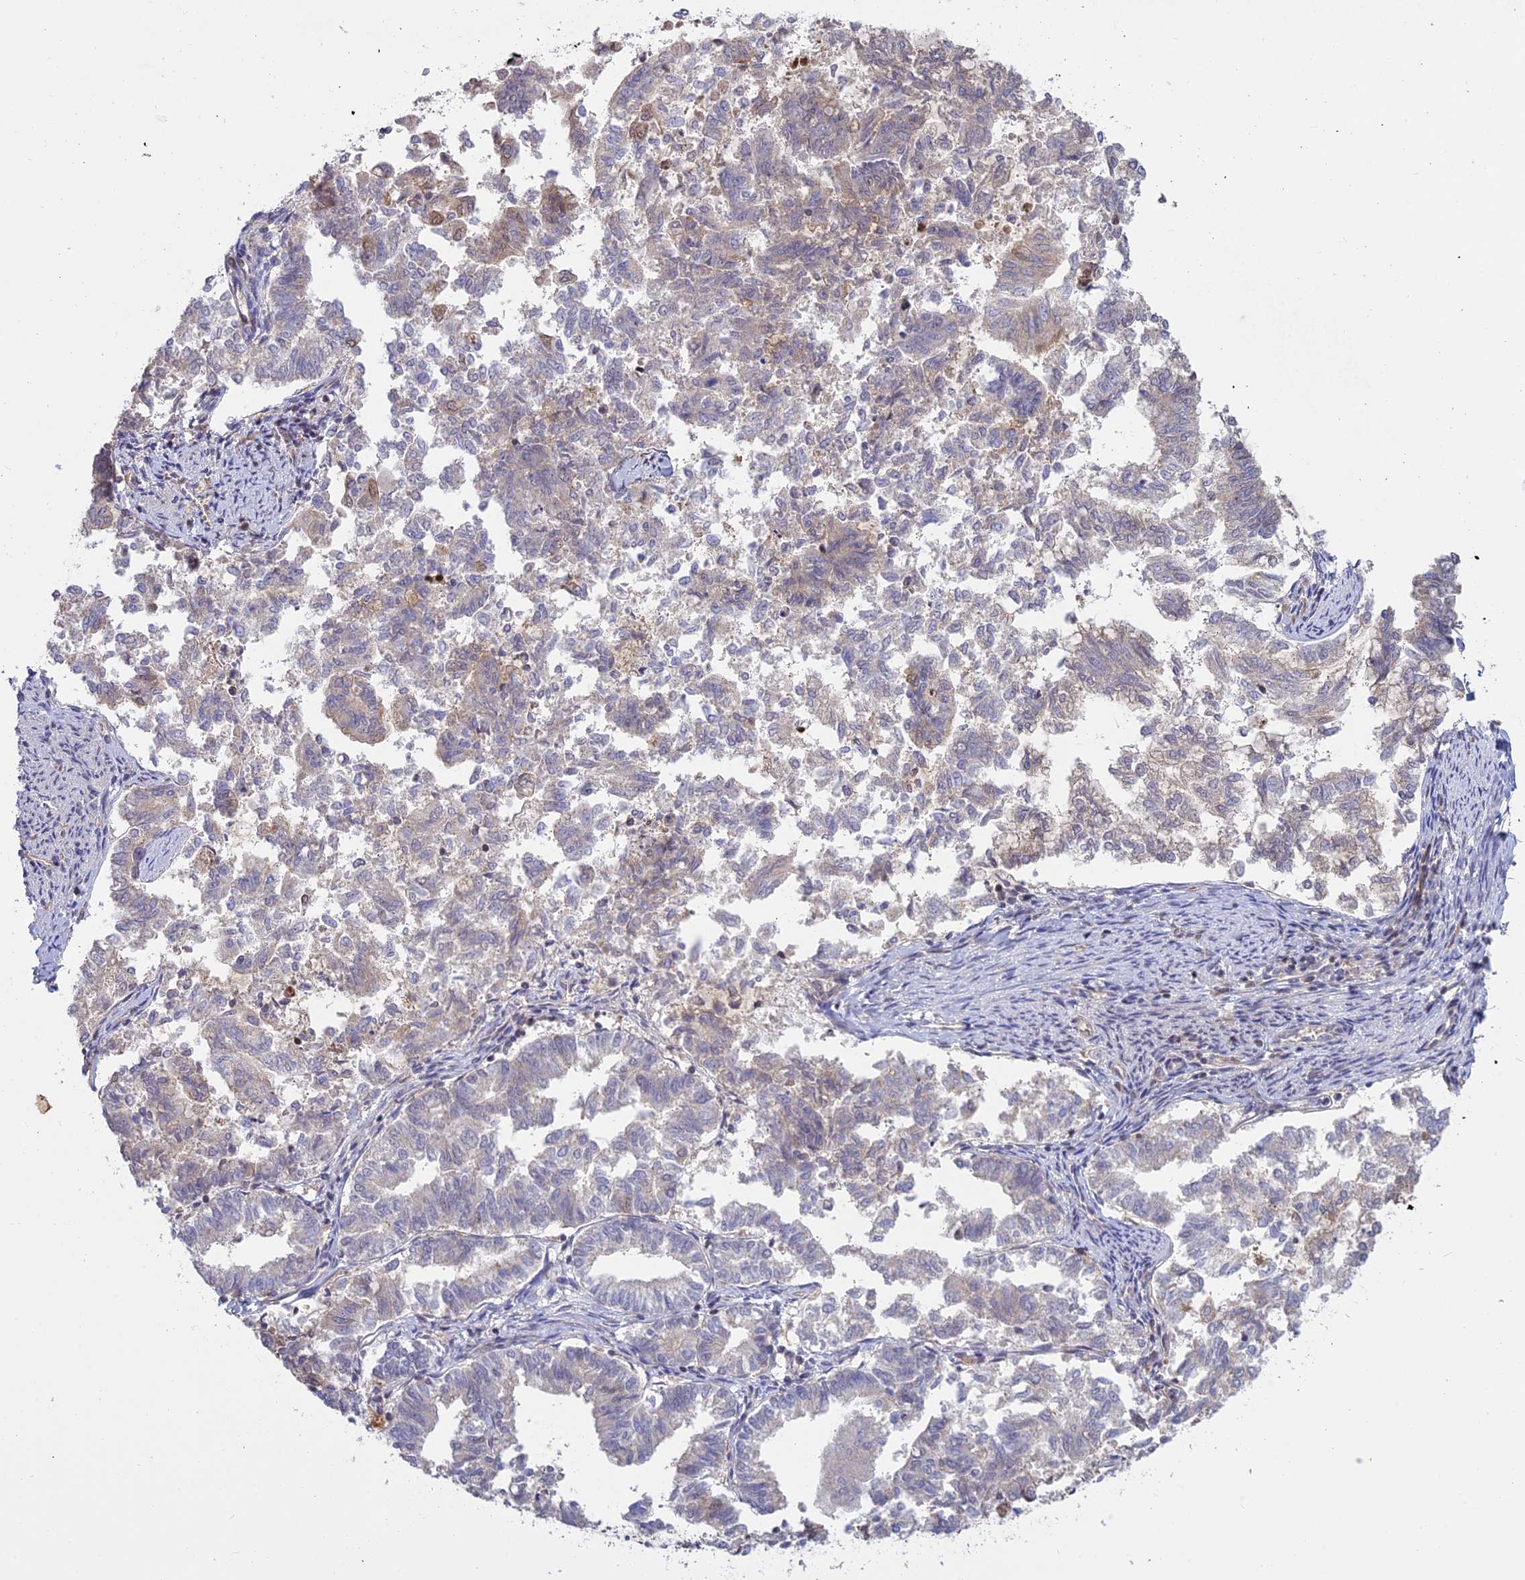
{"staining": {"intensity": "negative", "quantity": "none", "location": "none"}, "tissue": "endometrial cancer", "cell_type": "Tumor cells", "image_type": "cancer", "snomed": [{"axis": "morphology", "description": "Adenocarcinoma, NOS"}, {"axis": "topography", "description": "Endometrium"}], "caption": "Immunohistochemistry histopathology image of neoplastic tissue: endometrial cancer stained with DAB demonstrates no significant protein positivity in tumor cells.", "gene": "PKIG", "patient": {"sex": "female", "age": 79}}